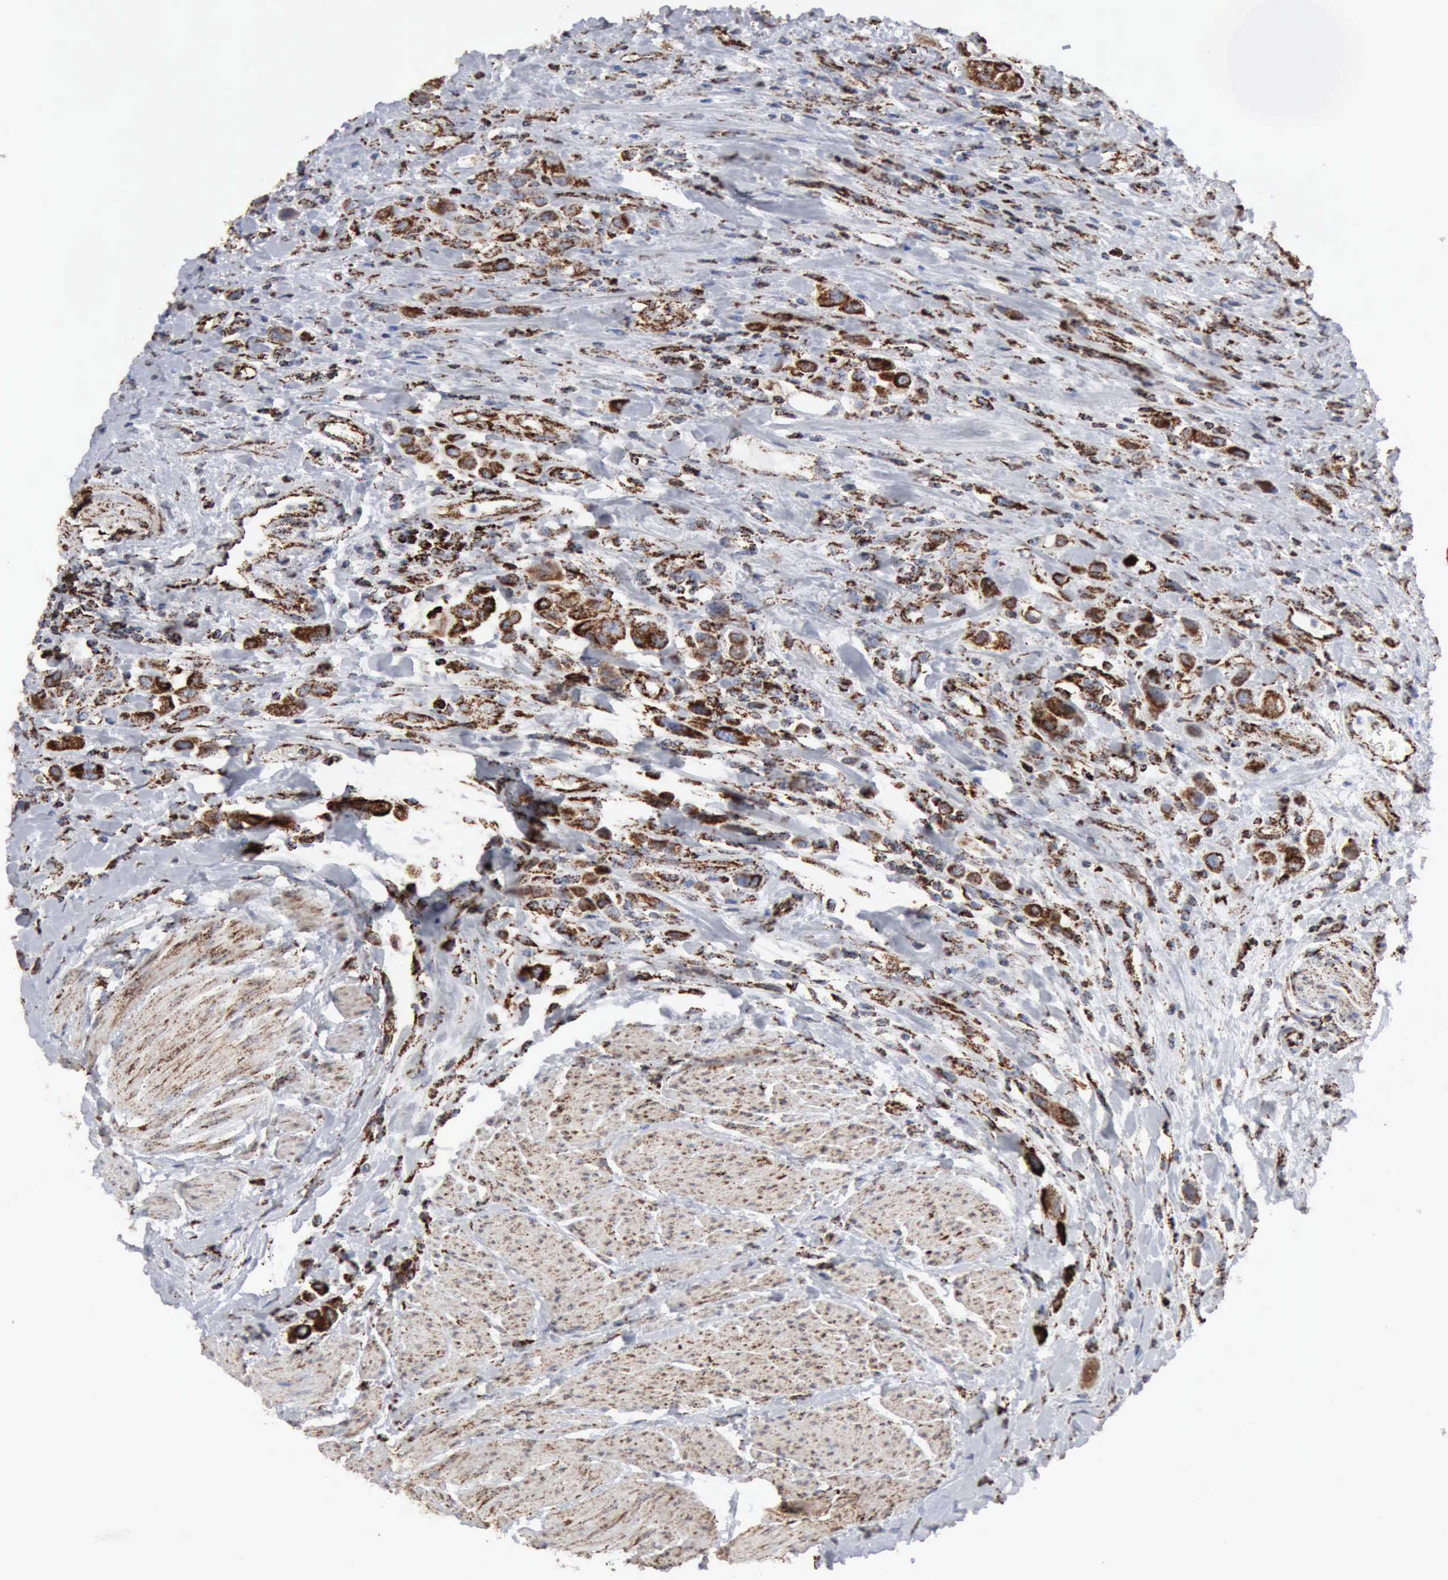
{"staining": {"intensity": "strong", "quantity": ">75%", "location": "cytoplasmic/membranous"}, "tissue": "urothelial cancer", "cell_type": "Tumor cells", "image_type": "cancer", "snomed": [{"axis": "morphology", "description": "Urothelial carcinoma, High grade"}, {"axis": "topography", "description": "Urinary bladder"}], "caption": "Human urothelial cancer stained with a brown dye demonstrates strong cytoplasmic/membranous positive staining in approximately >75% of tumor cells.", "gene": "ACO2", "patient": {"sex": "male", "age": 50}}